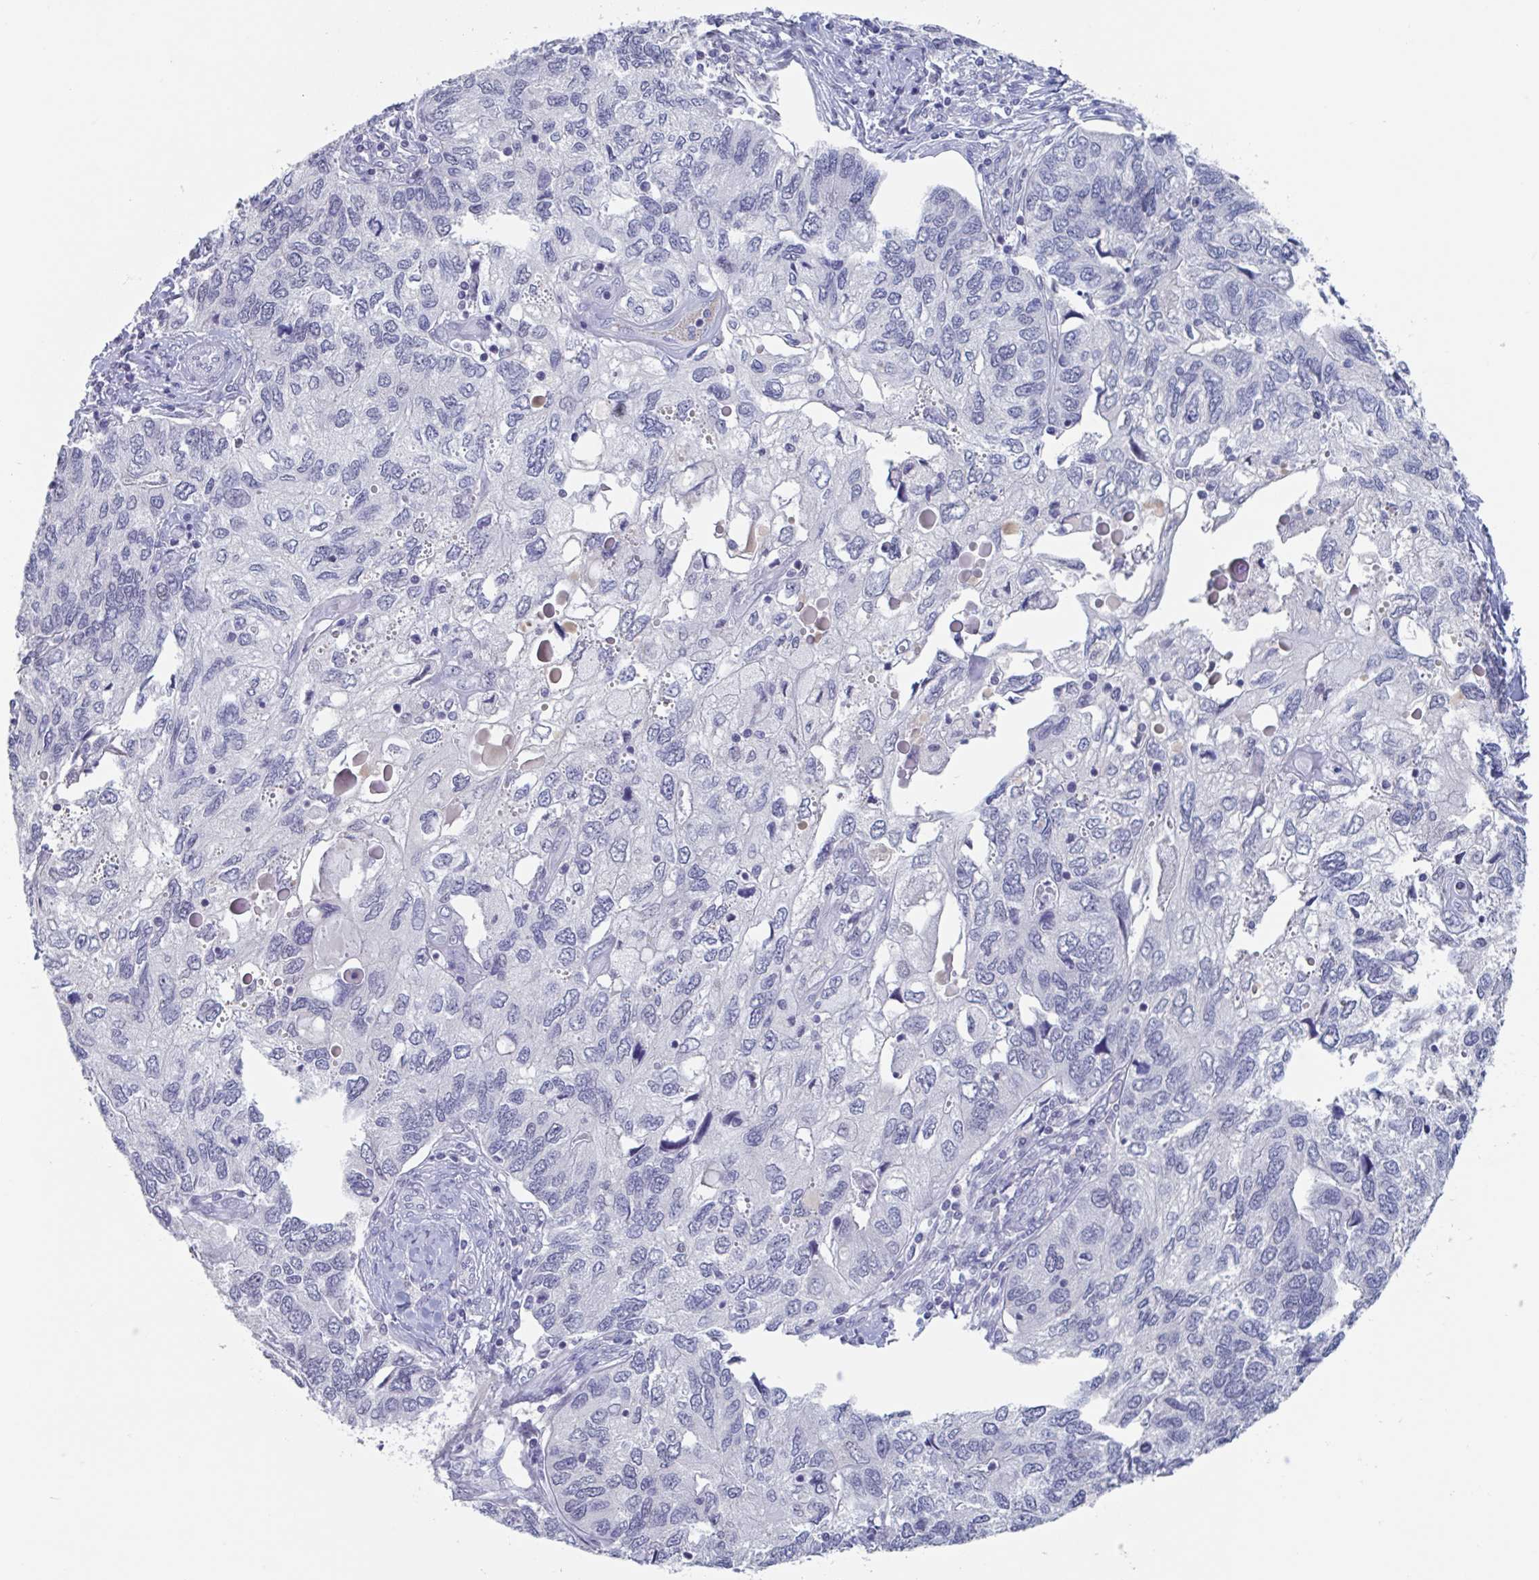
{"staining": {"intensity": "negative", "quantity": "none", "location": "none"}, "tissue": "endometrial cancer", "cell_type": "Tumor cells", "image_type": "cancer", "snomed": [{"axis": "morphology", "description": "Carcinoma, NOS"}, {"axis": "topography", "description": "Uterus"}], "caption": "Immunohistochemistry (IHC) of human endometrial carcinoma reveals no positivity in tumor cells.", "gene": "KDM4D", "patient": {"sex": "female", "age": 76}}